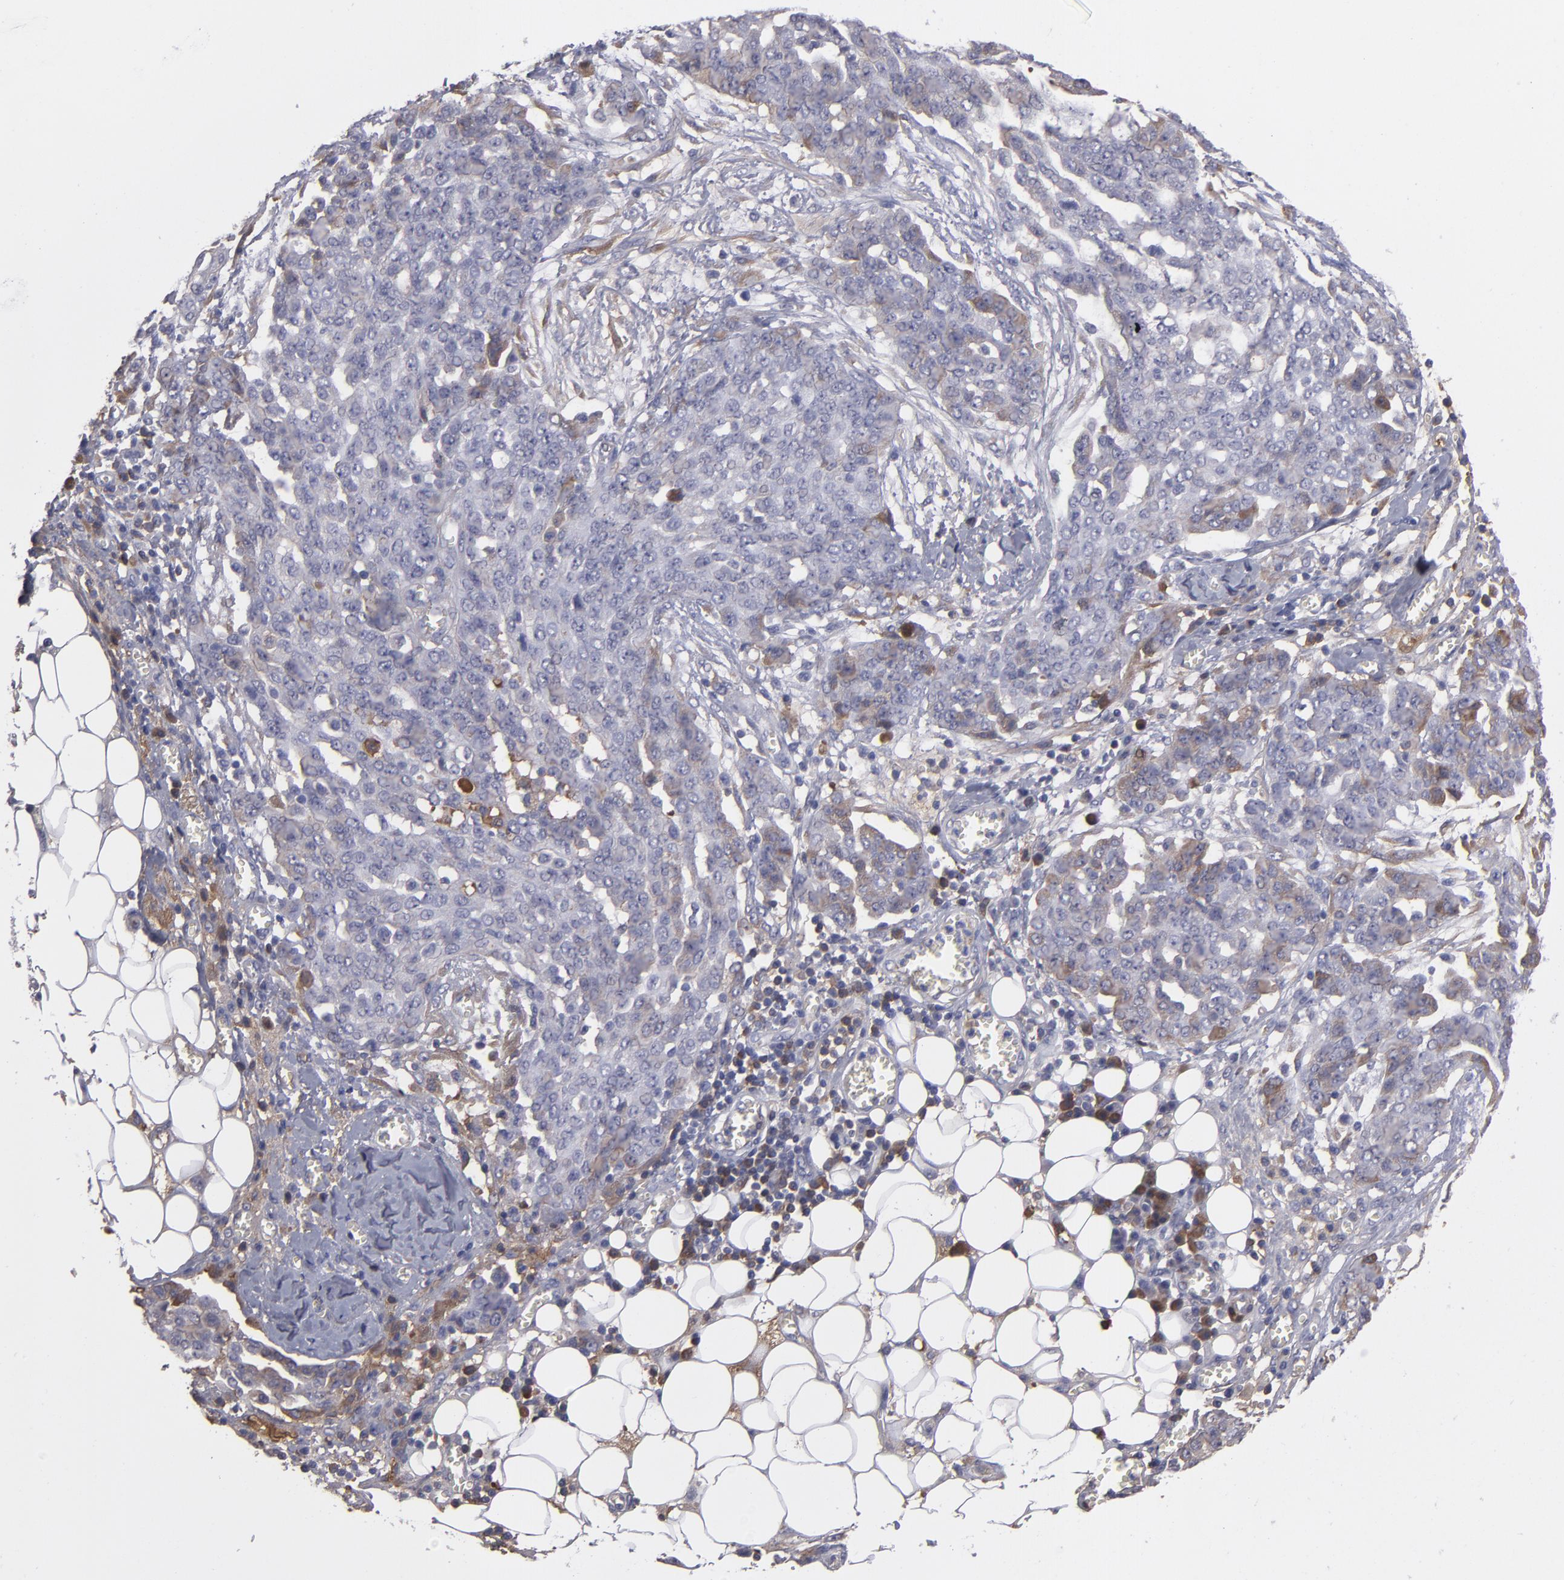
{"staining": {"intensity": "weak", "quantity": "<25%", "location": "cytoplasmic/membranous"}, "tissue": "ovarian cancer", "cell_type": "Tumor cells", "image_type": "cancer", "snomed": [{"axis": "morphology", "description": "Cystadenocarcinoma, serous, NOS"}, {"axis": "topography", "description": "Soft tissue"}, {"axis": "topography", "description": "Ovary"}], "caption": "The image reveals no staining of tumor cells in ovarian cancer.", "gene": "ITIH4", "patient": {"sex": "female", "age": 57}}